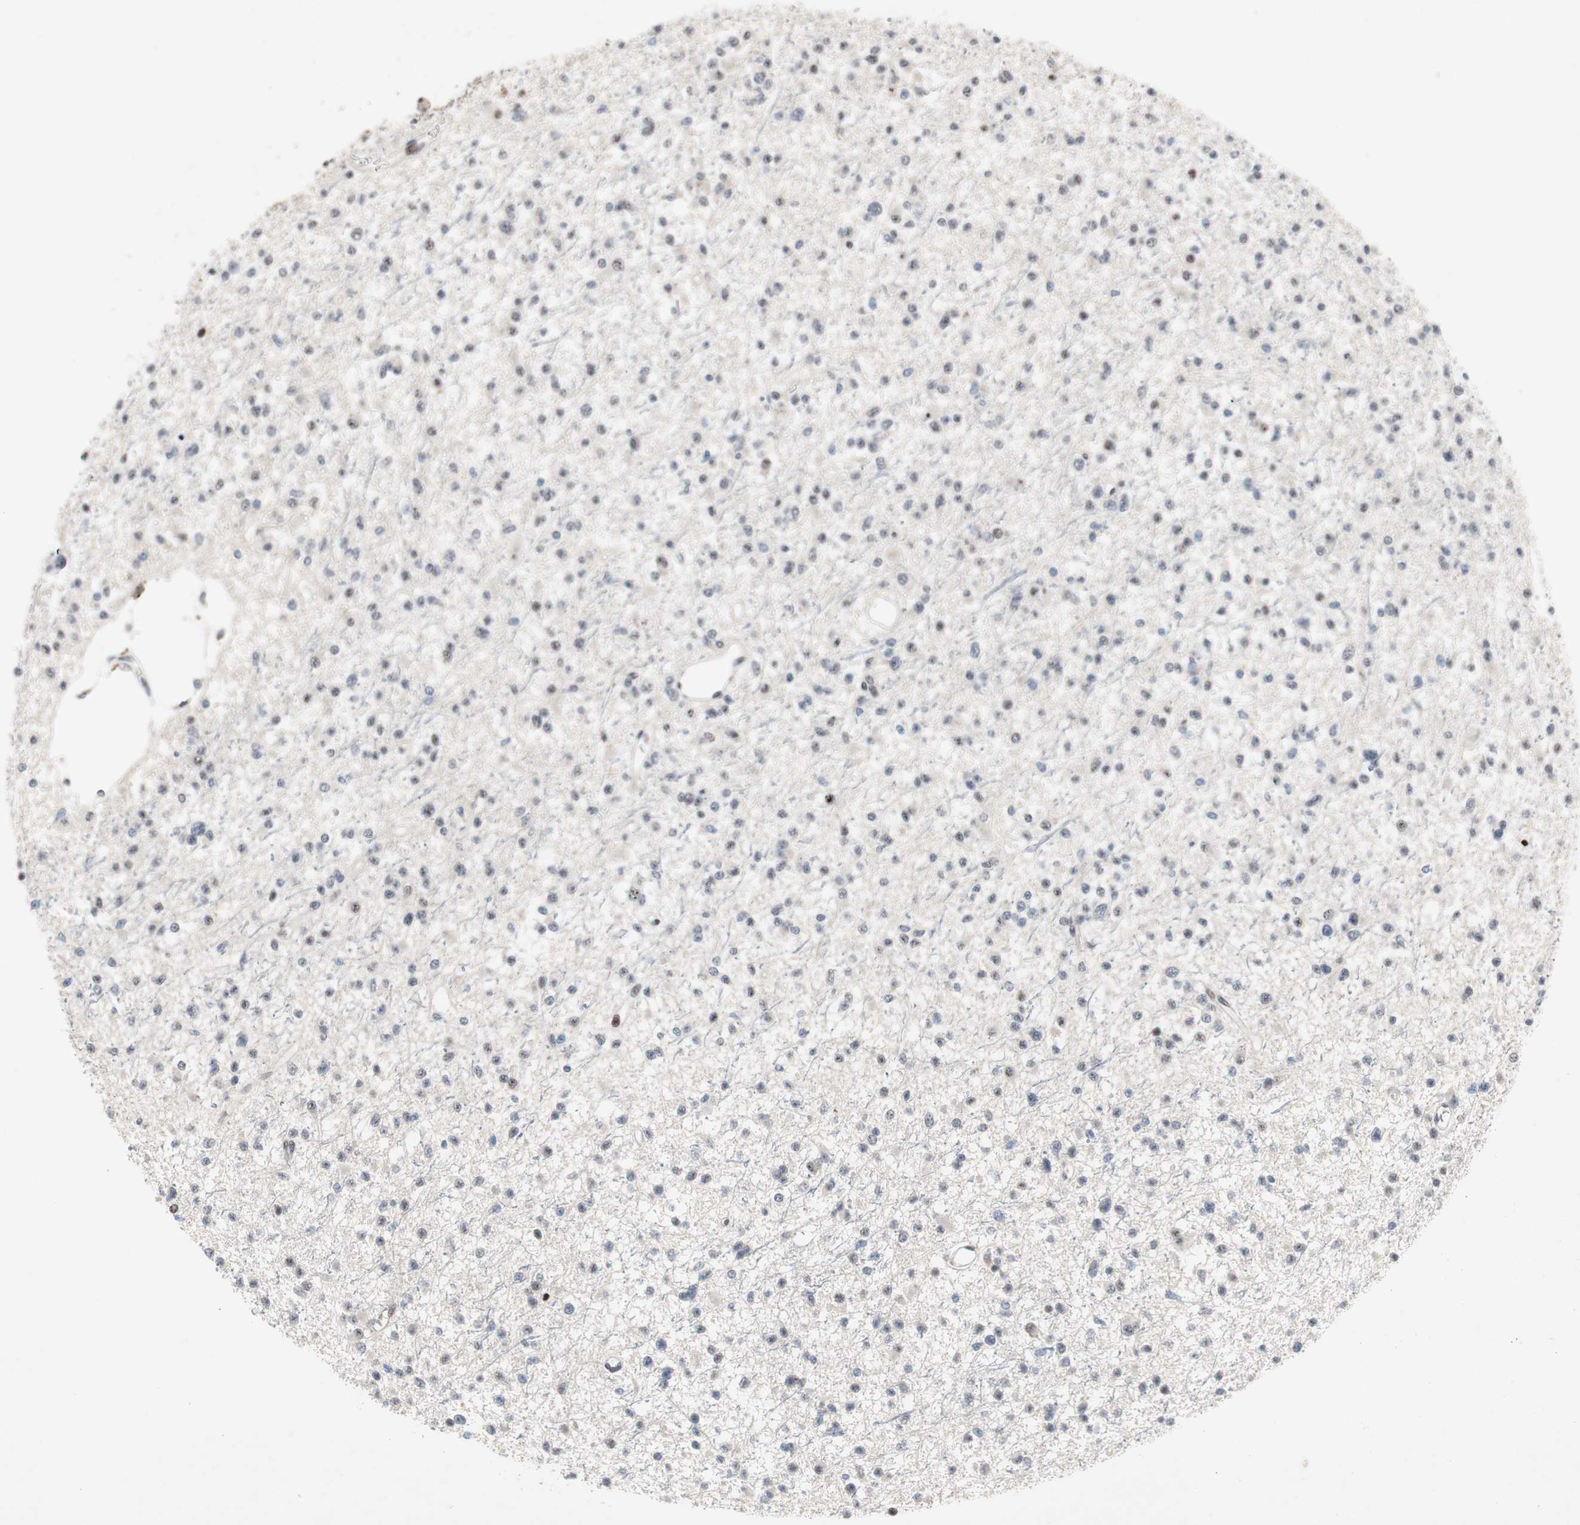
{"staining": {"intensity": "weak", "quantity": "<25%", "location": "nuclear"}, "tissue": "glioma", "cell_type": "Tumor cells", "image_type": "cancer", "snomed": [{"axis": "morphology", "description": "Glioma, malignant, Low grade"}, {"axis": "topography", "description": "Brain"}], "caption": "High magnification brightfield microscopy of low-grade glioma (malignant) stained with DAB (3,3'-diaminobenzidine) (brown) and counterstained with hematoxylin (blue): tumor cells show no significant positivity.", "gene": "SOX7", "patient": {"sex": "female", "age": 22}}